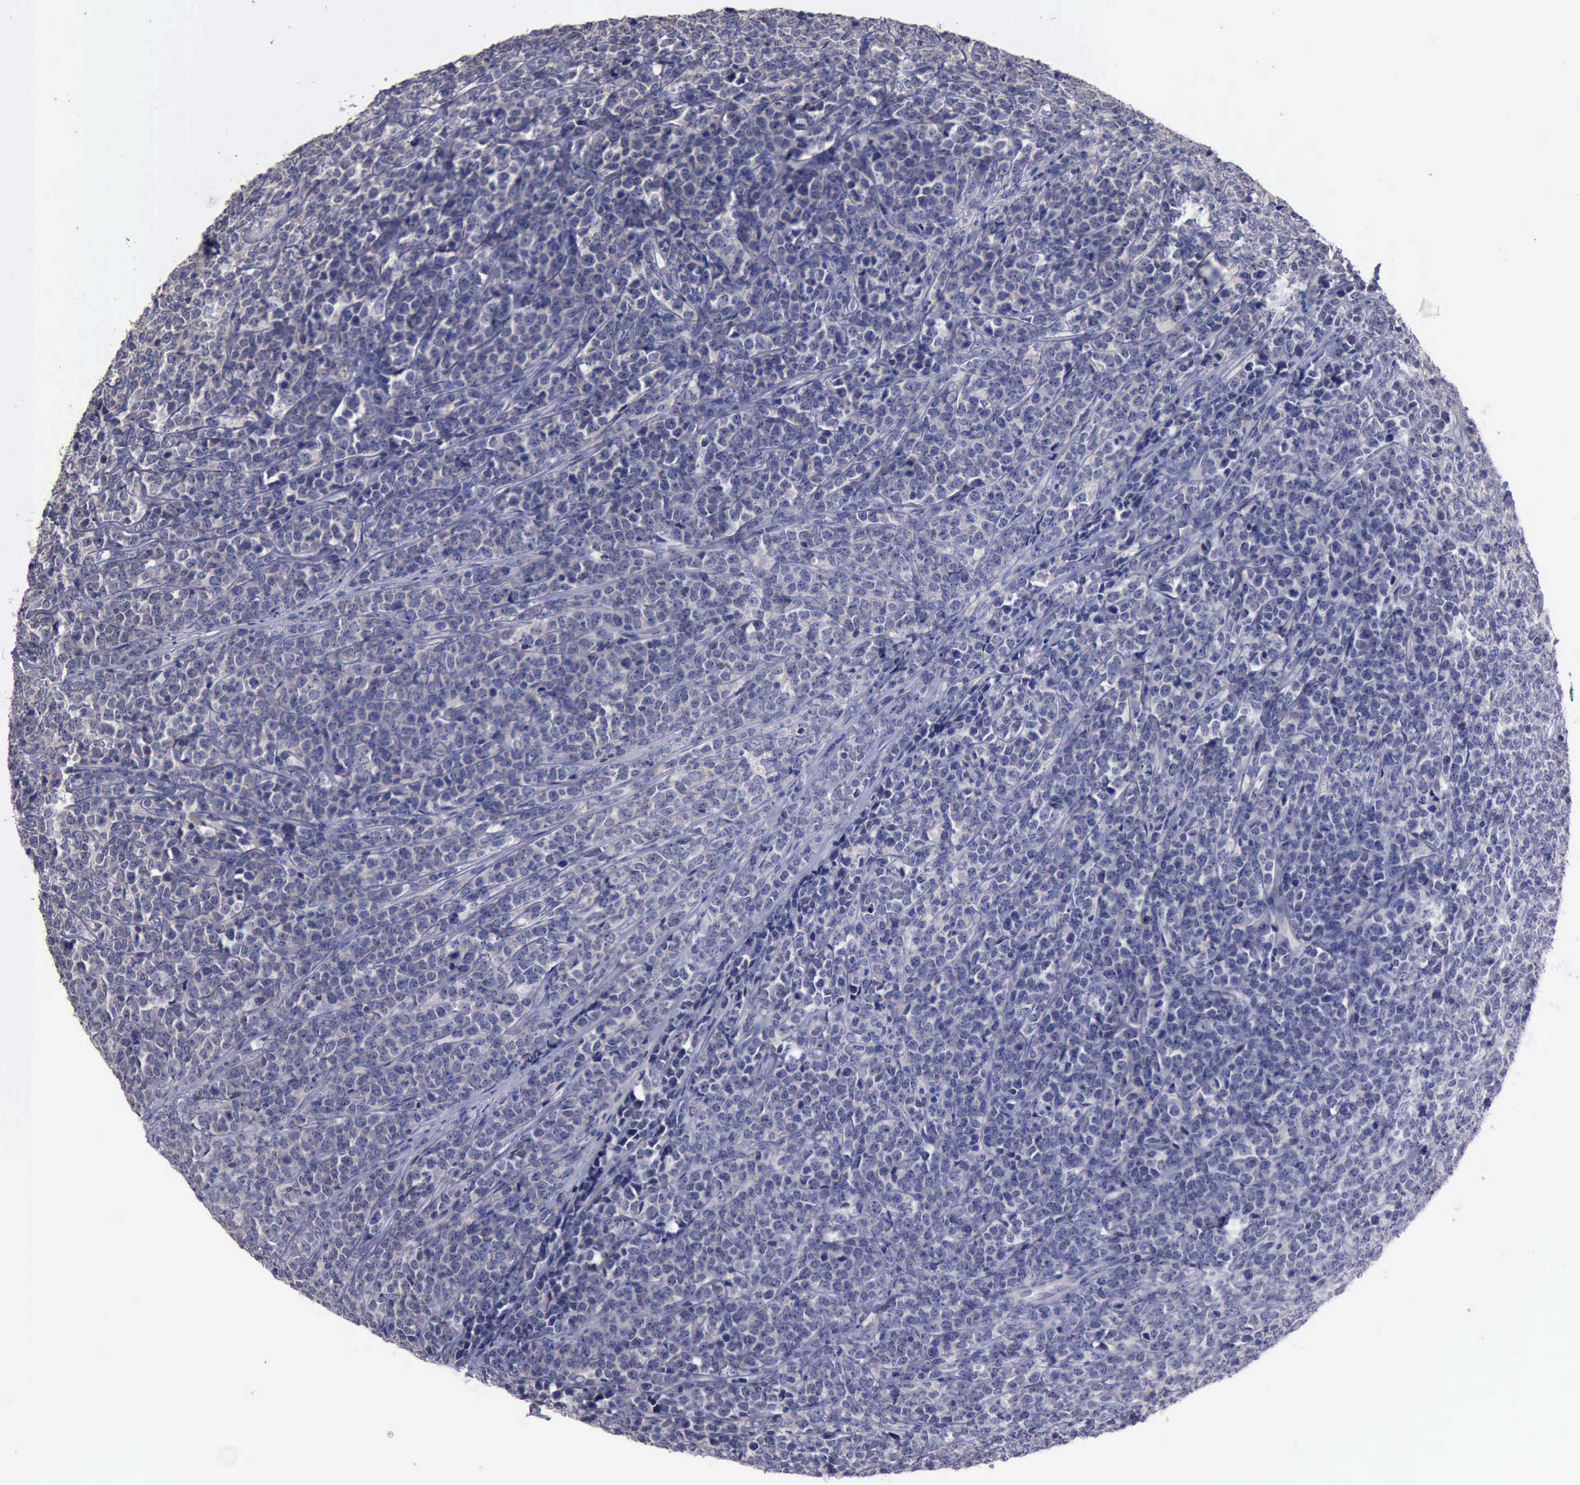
{"staining": {"intensity": "negative", "quantity": "none", "location": "none"}, "tissue": "lymphoma", "cell_type": "Tumor cells", "image_type": "cancer", "snomed": [{"axis": "morphology", "description": "Malignant lymphoma, non-Hodgkin's type, High grade"}, {"axis": "topography", "description": "Small intestine"}, {"axis": "topography", "description": "Colon"}], "caption": "This is an immunohistochemistry histopathology image of human malignant lymphoma, non-Hodgkin's type (high-grade). There is no positivity in tumor cells.", "gene": "CRKL", "patient": {"sex": "male", "age": 8}}